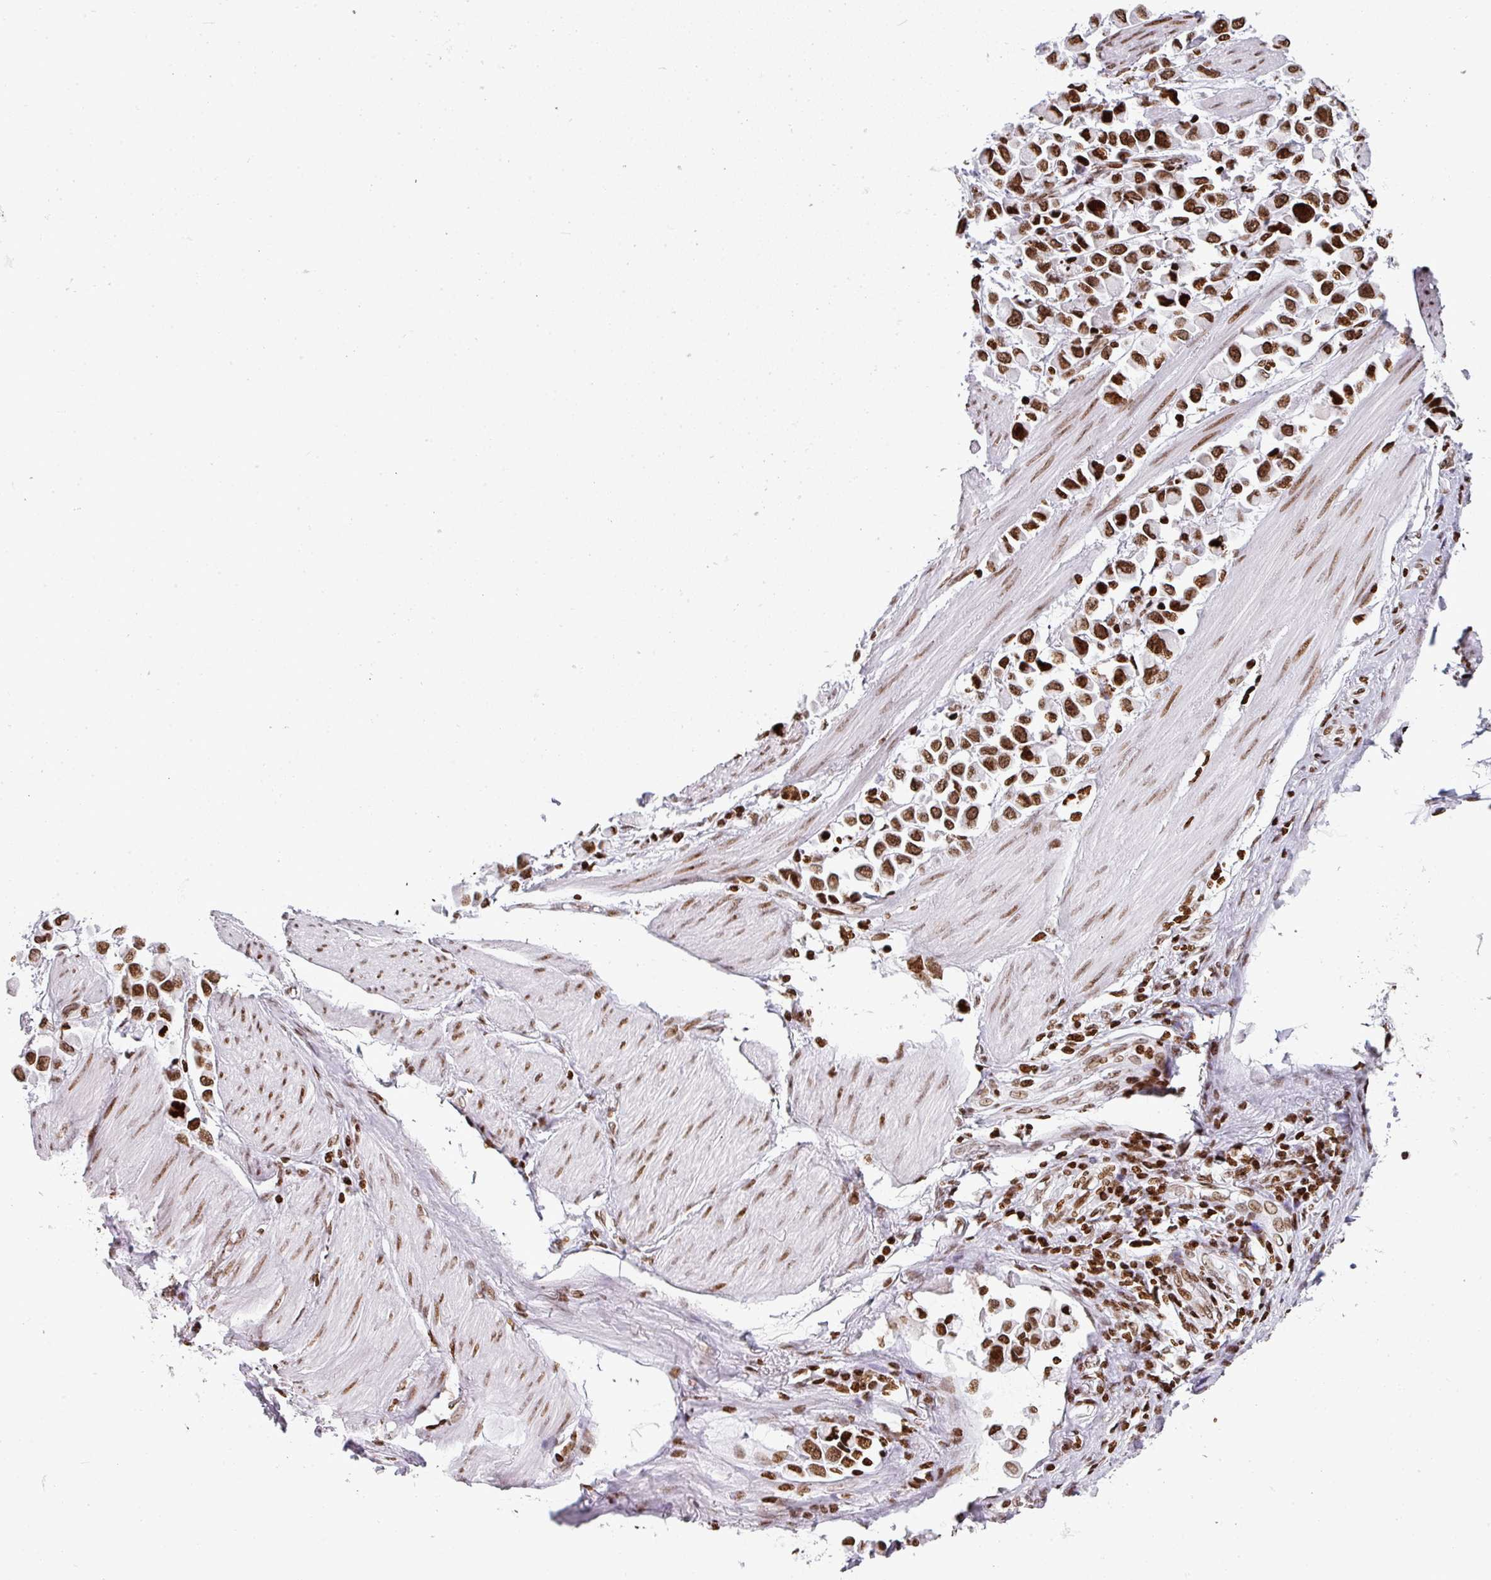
{"staining": {"intensity": "strong", "quantity": ">75%", "location": "nuclear"}, "tissue": "stomach cancer", "cell_type": "Tumor cells", "image_type": "cancer", "snomed": [{"axis": "morphology", "description": "Adenocarcinoma, NOS"}, {"axis": "topography", "description": "Stomach"}], "caption": "Immunohistochemical staining of human stomach adenocarcinoma reveals high levels of strong nuclear expression in about >75% of tumor cells.", "gene": "RASL11A", "patient": {"sex": "female", "age": 81}}